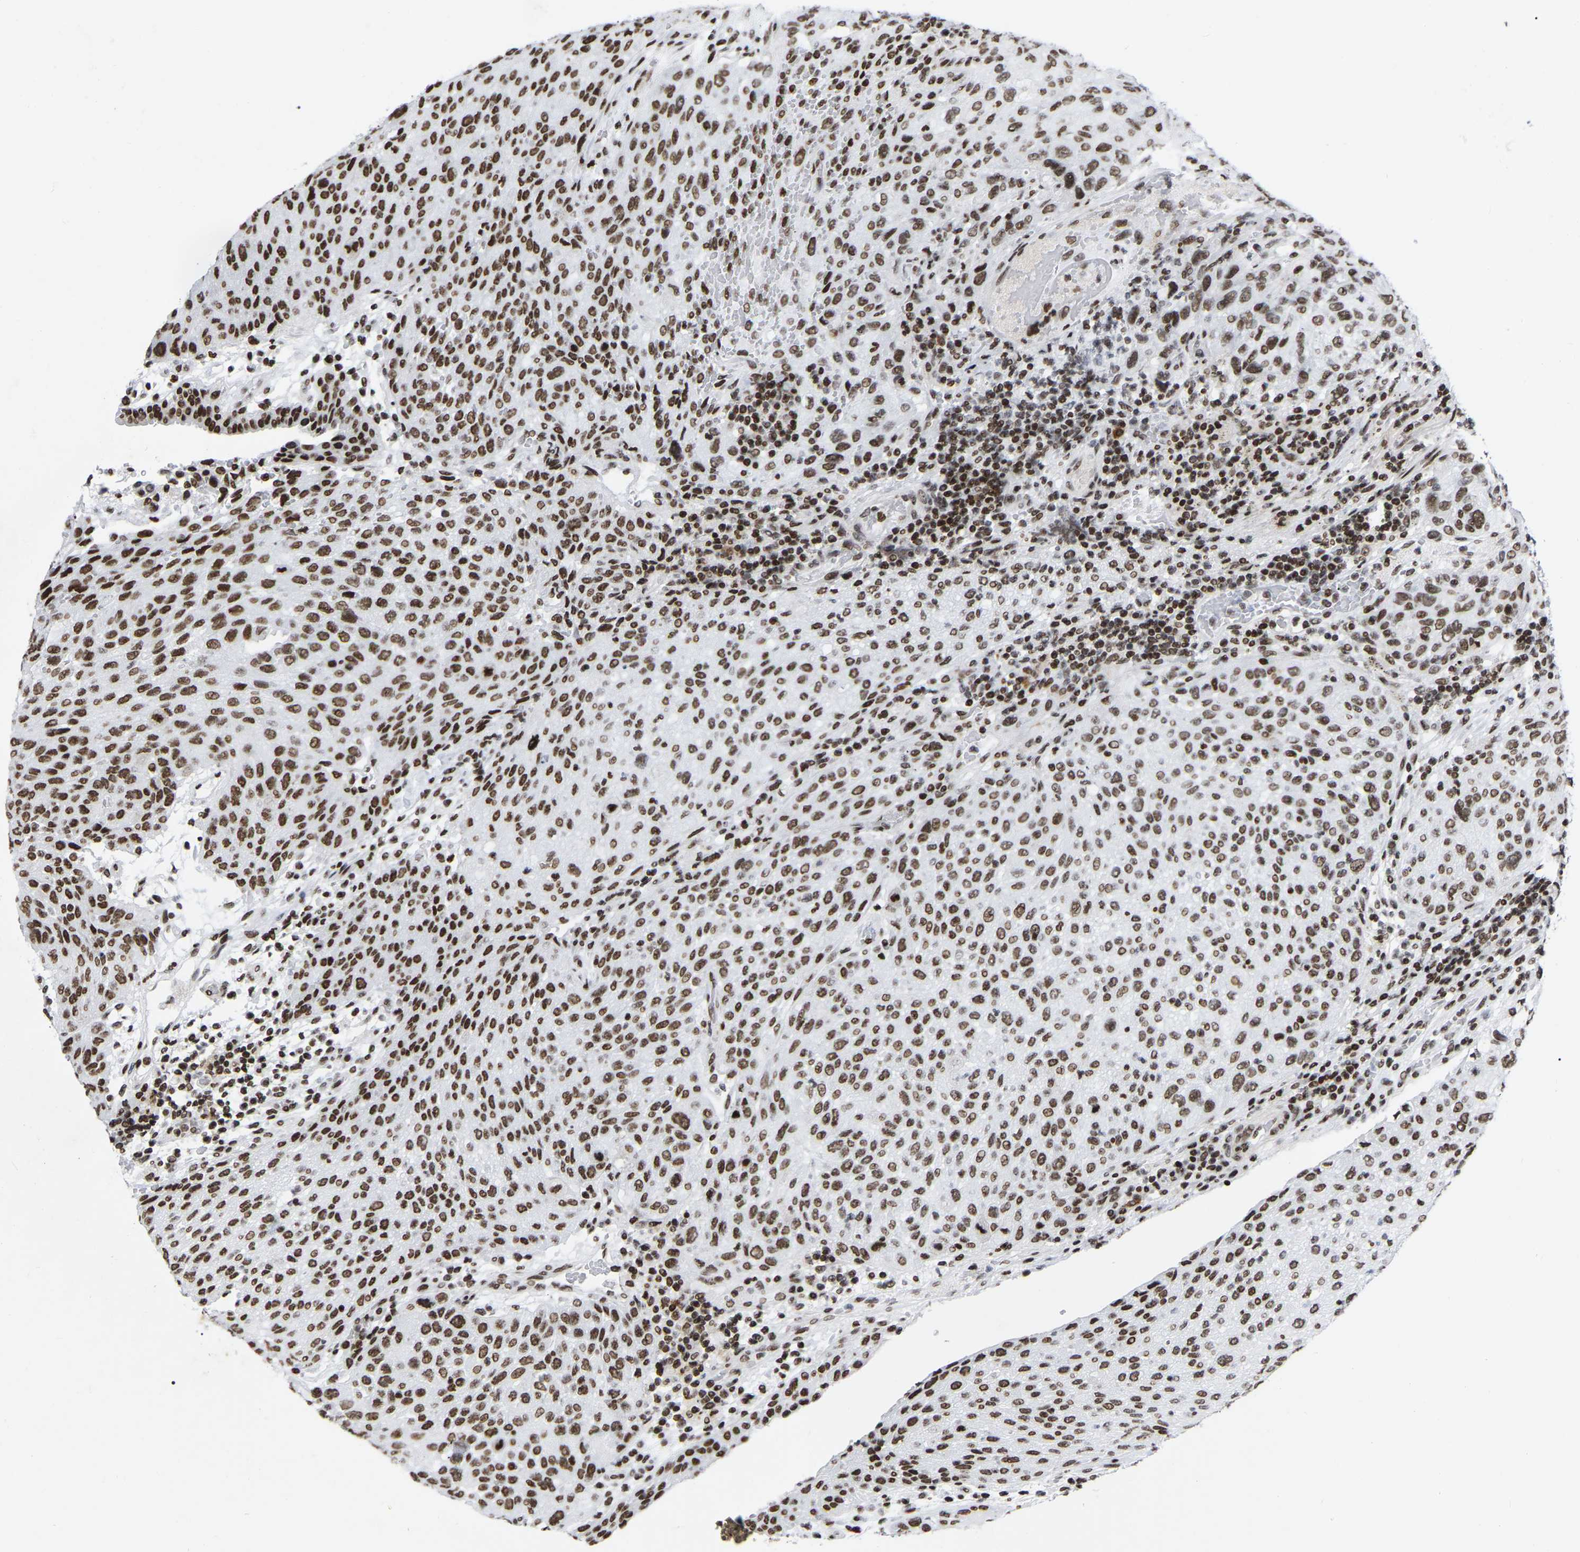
{"staining": {"intensity": "strong", "quantity": ">75%", "location": "nuclear"}, "tissue": "urothelial cancer", "cell_type": "Tumor cells", "image_type": "cancer", "snomed": [{"axis": "morphology", "description": "Urothelial carcinoma, Low grade"}, {"axis": "morphology", "description": "Urothelial carcinoma, High grade"}, {"axis": "topography", "description": "Urinary bladder"}], "caption": "Urothelial carcinoma (high-grade) stained with DAB (3,3'-diaminobenzidine) immunohistochemistry (IHC) exhibits high levels of strong nuclear expression in approximately >75% of tumor cells.", "gene": "PRCC", "patient": {"sex": "male", "age": 35}}